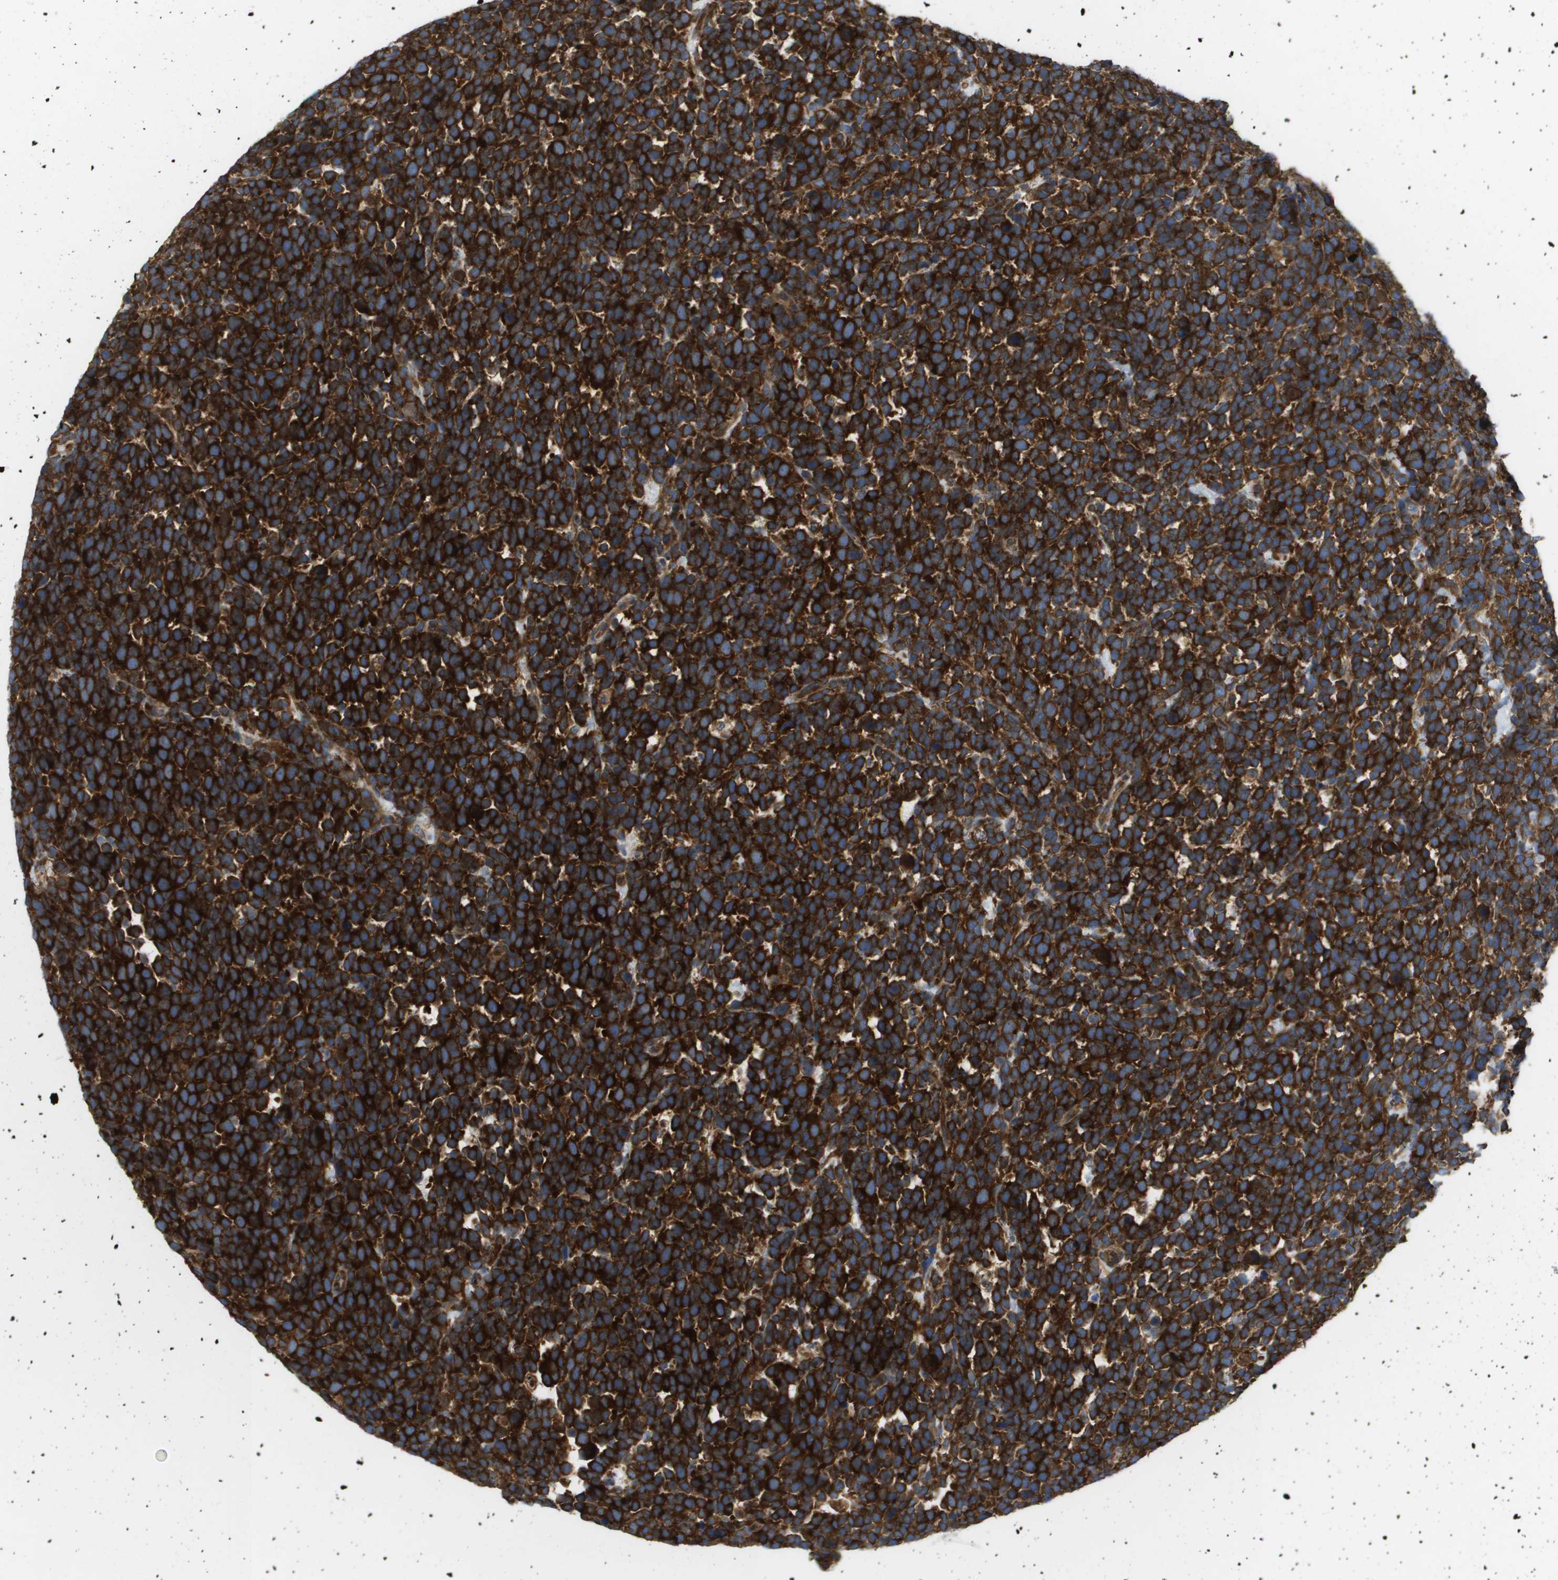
{"staining": {"intensity": "strong", "quantity": ">75%", "location": "cytoplasmic/membranous"}, "tissue": "urothelial cancer", "cell_type": "Tumor cells", "image_type": "cancer", "snomed": [{"axis": "morphology", "description": "Urothelial carcinoma, High grade"}, {"axis": "topography", "description": "Urinary bladder"}], "caption": "Brown immunohistochemical staining in human urothelial carcinoma (high-grade) reveals strong cytoplasmic/membranous positivity in about >75% of tumor cells. The protein of interest is stained brown, and the nuclei are stained in blue (DAB (3,3'-diaminobenzidine) IHC with brightfield microscopy, high magnification).", "gene": "EIF4G2", "patient": {"sex": "female", "age": 82}}